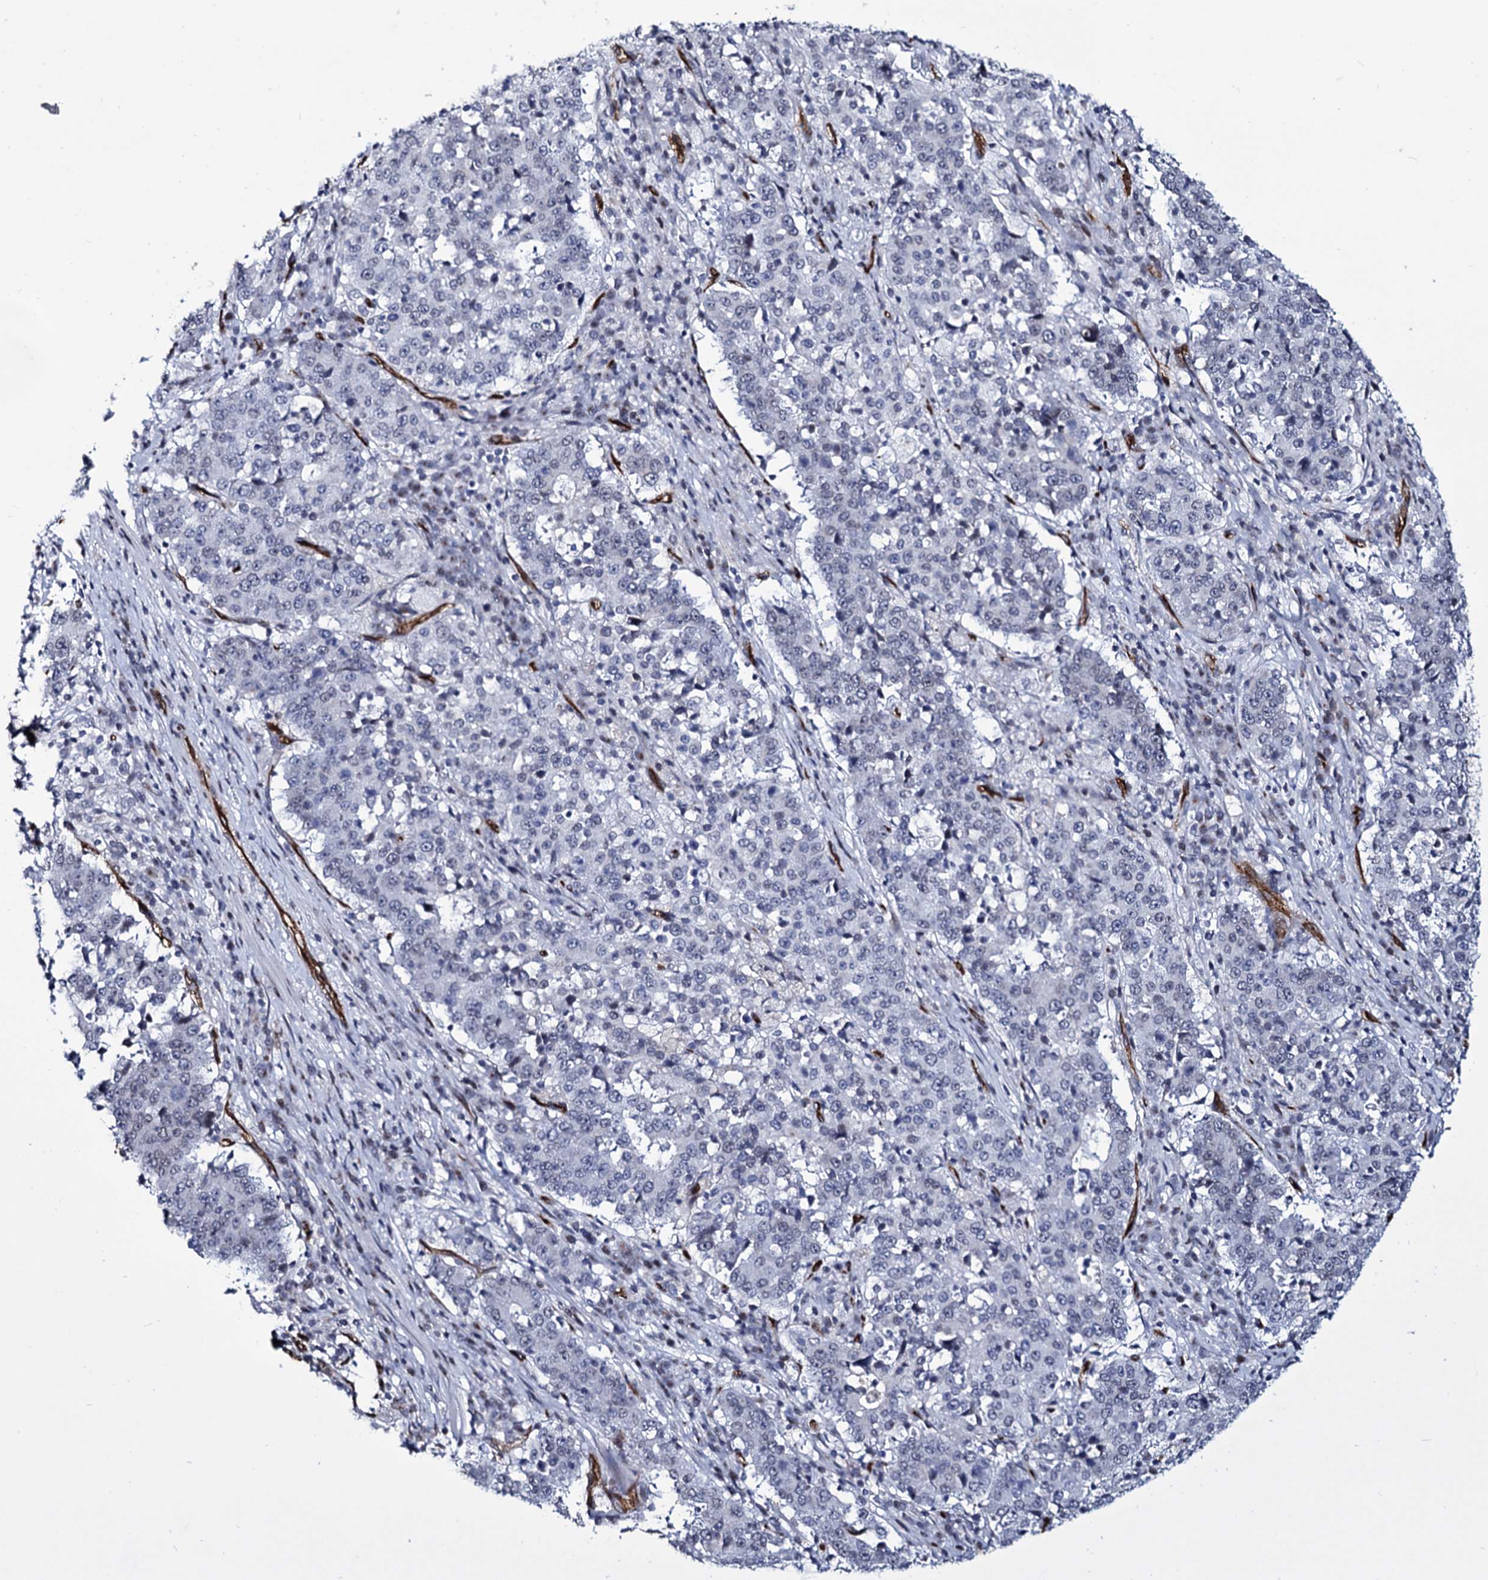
{"staining": {"intensity": "negative", "quantity": "none", "location": "none"}, "tissue": "stomach cancer", "cell_type": "Tumor cells", "image_type": "cancer", "snomed": [{"axis": "morphology", "description": "Adenocarcinoma, NOS"}, {"axis": "topography", "description": "Stomach"}], "caption": "Image shows no protein positivity in tumor cells of adenocarcinoma (stomach) tissue.", "gene": "ZC3H12C", "patient": {"sex": "male", "age": 59}}